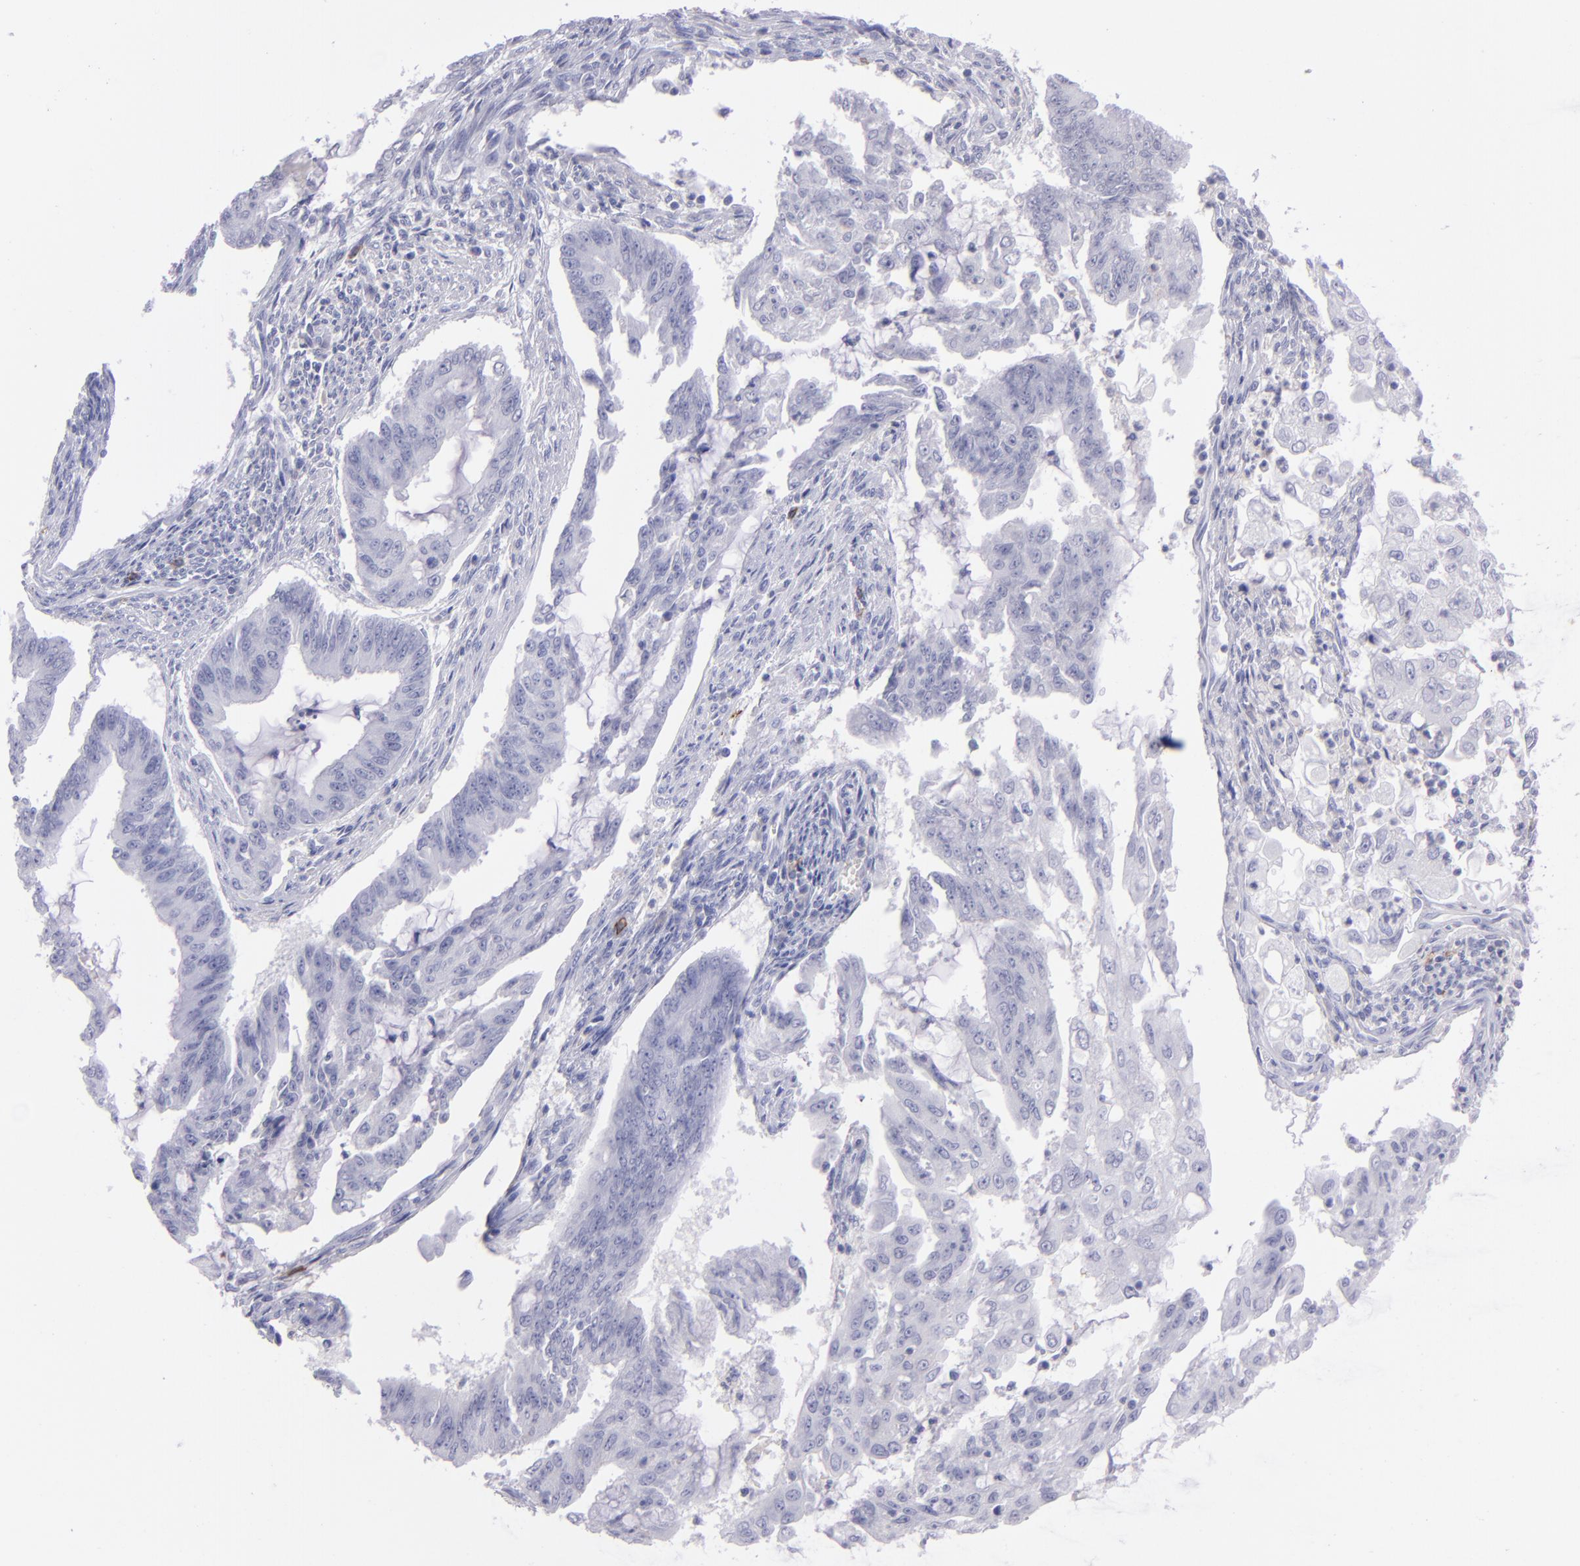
{"staining": {"intensity": "negative", "quantity": "none", "location": "none"}, "tissue": "endometrial cancer", "cell_type": "Tumor cells", "image_type": "cancer", "snomed": [{"axis": "morphology", "description": "Adenocarcinoma, NOS"}, {"axis": "topography", "description": "Endometrium"}], "caption": "Tumor cells are negative for brown protein staining in endometrial cancer (adenocarcinoma).", "gene": "CD37", "patient": {"sex": "female", "age": 75}}